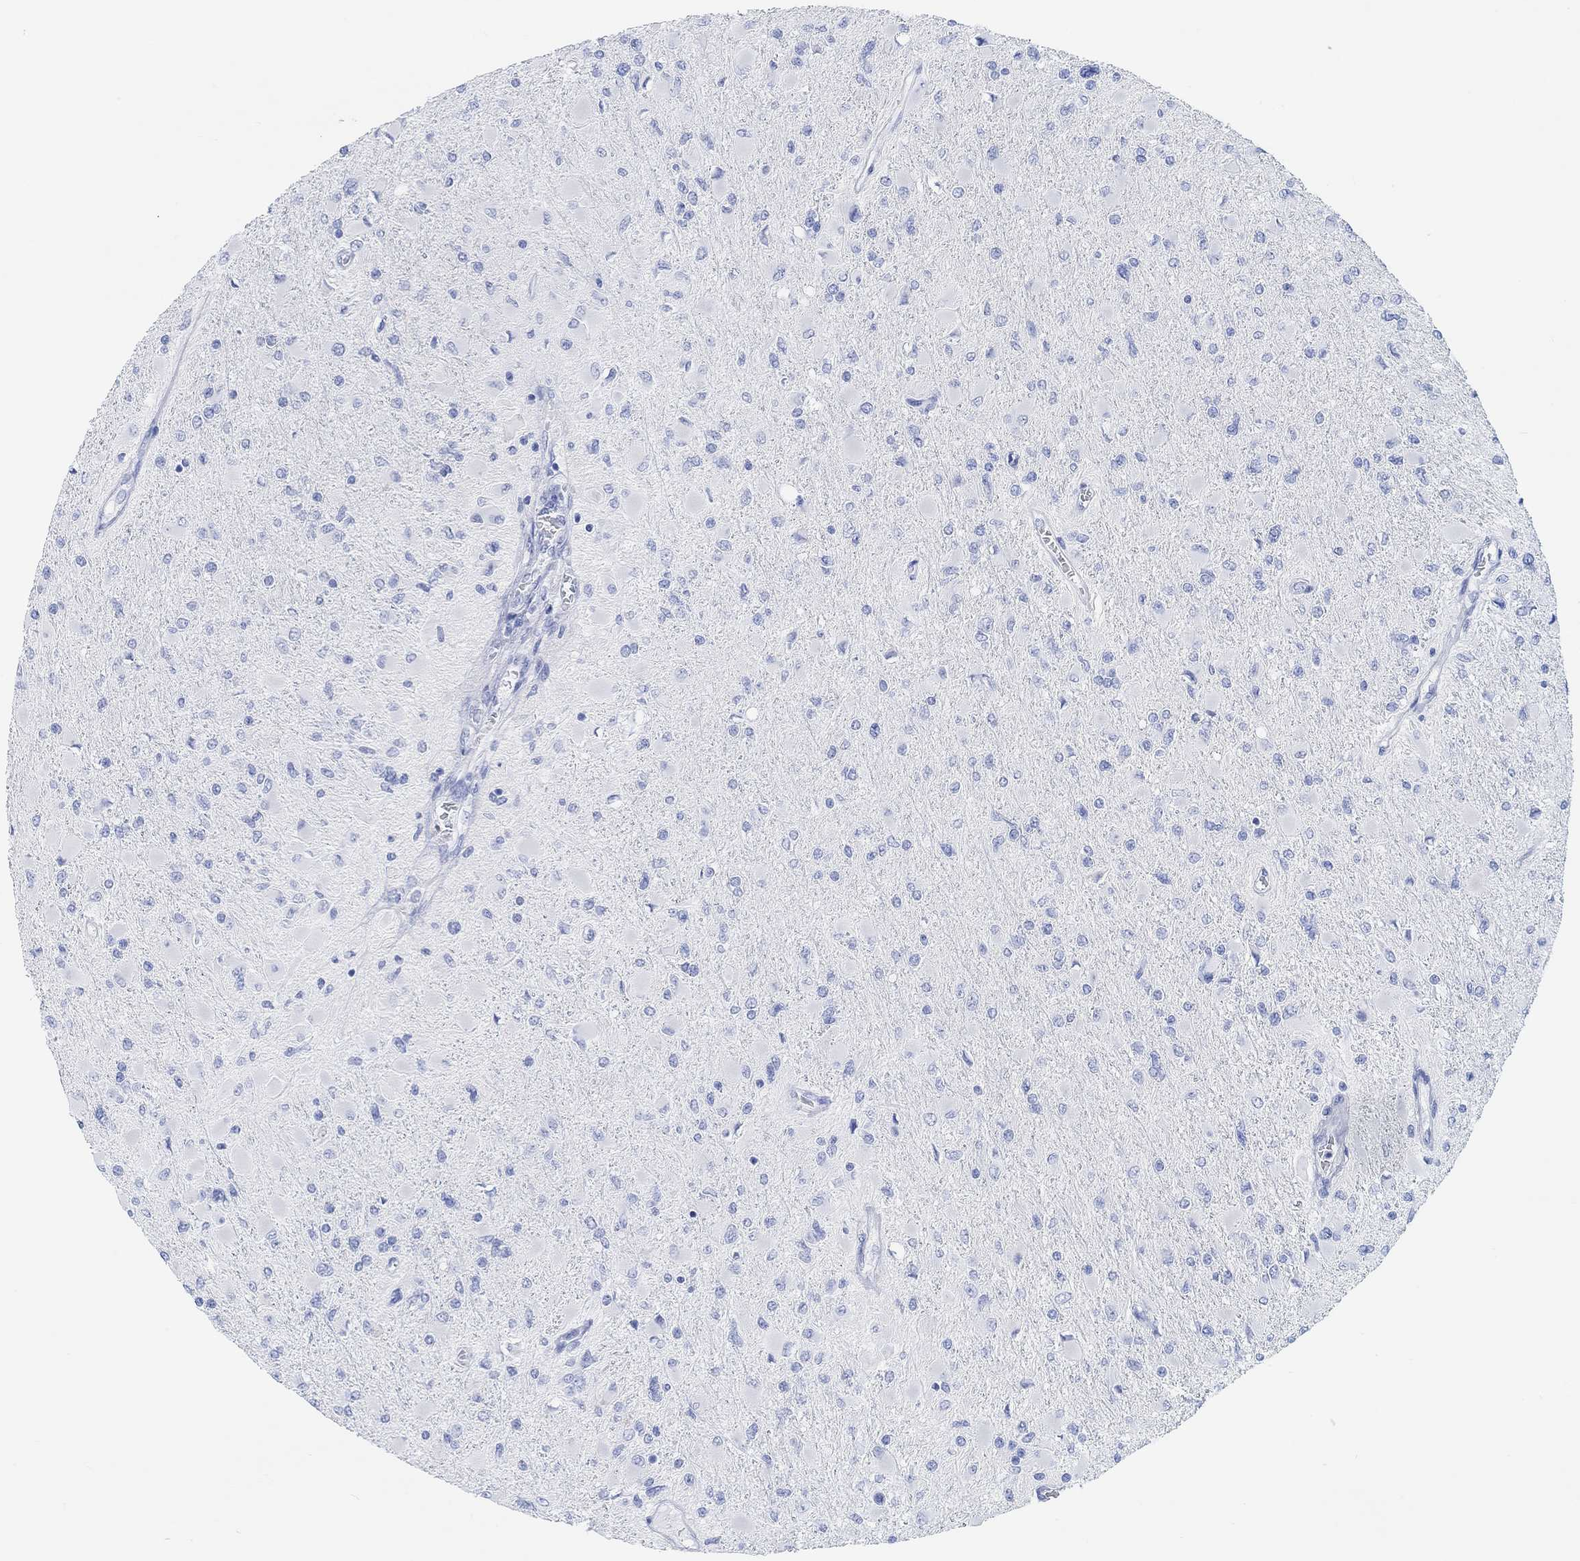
{"staining": {"intensity": "negative", "quantity": "none", "location": "none"}, "tissue": "glioma", "cell_type": "Tumor cells", "image_type": "cancer", "snomed": [{"axis": "morphology", "description": "Glioma, malignant, High grade"}, {"axis": "topography", "description": "Cerebral cortex"}], "caption": "Tumor cells show no significant expression in glioma.", "gene": "ANKRD33", "patient": {"sex": "female", "age": 36}}